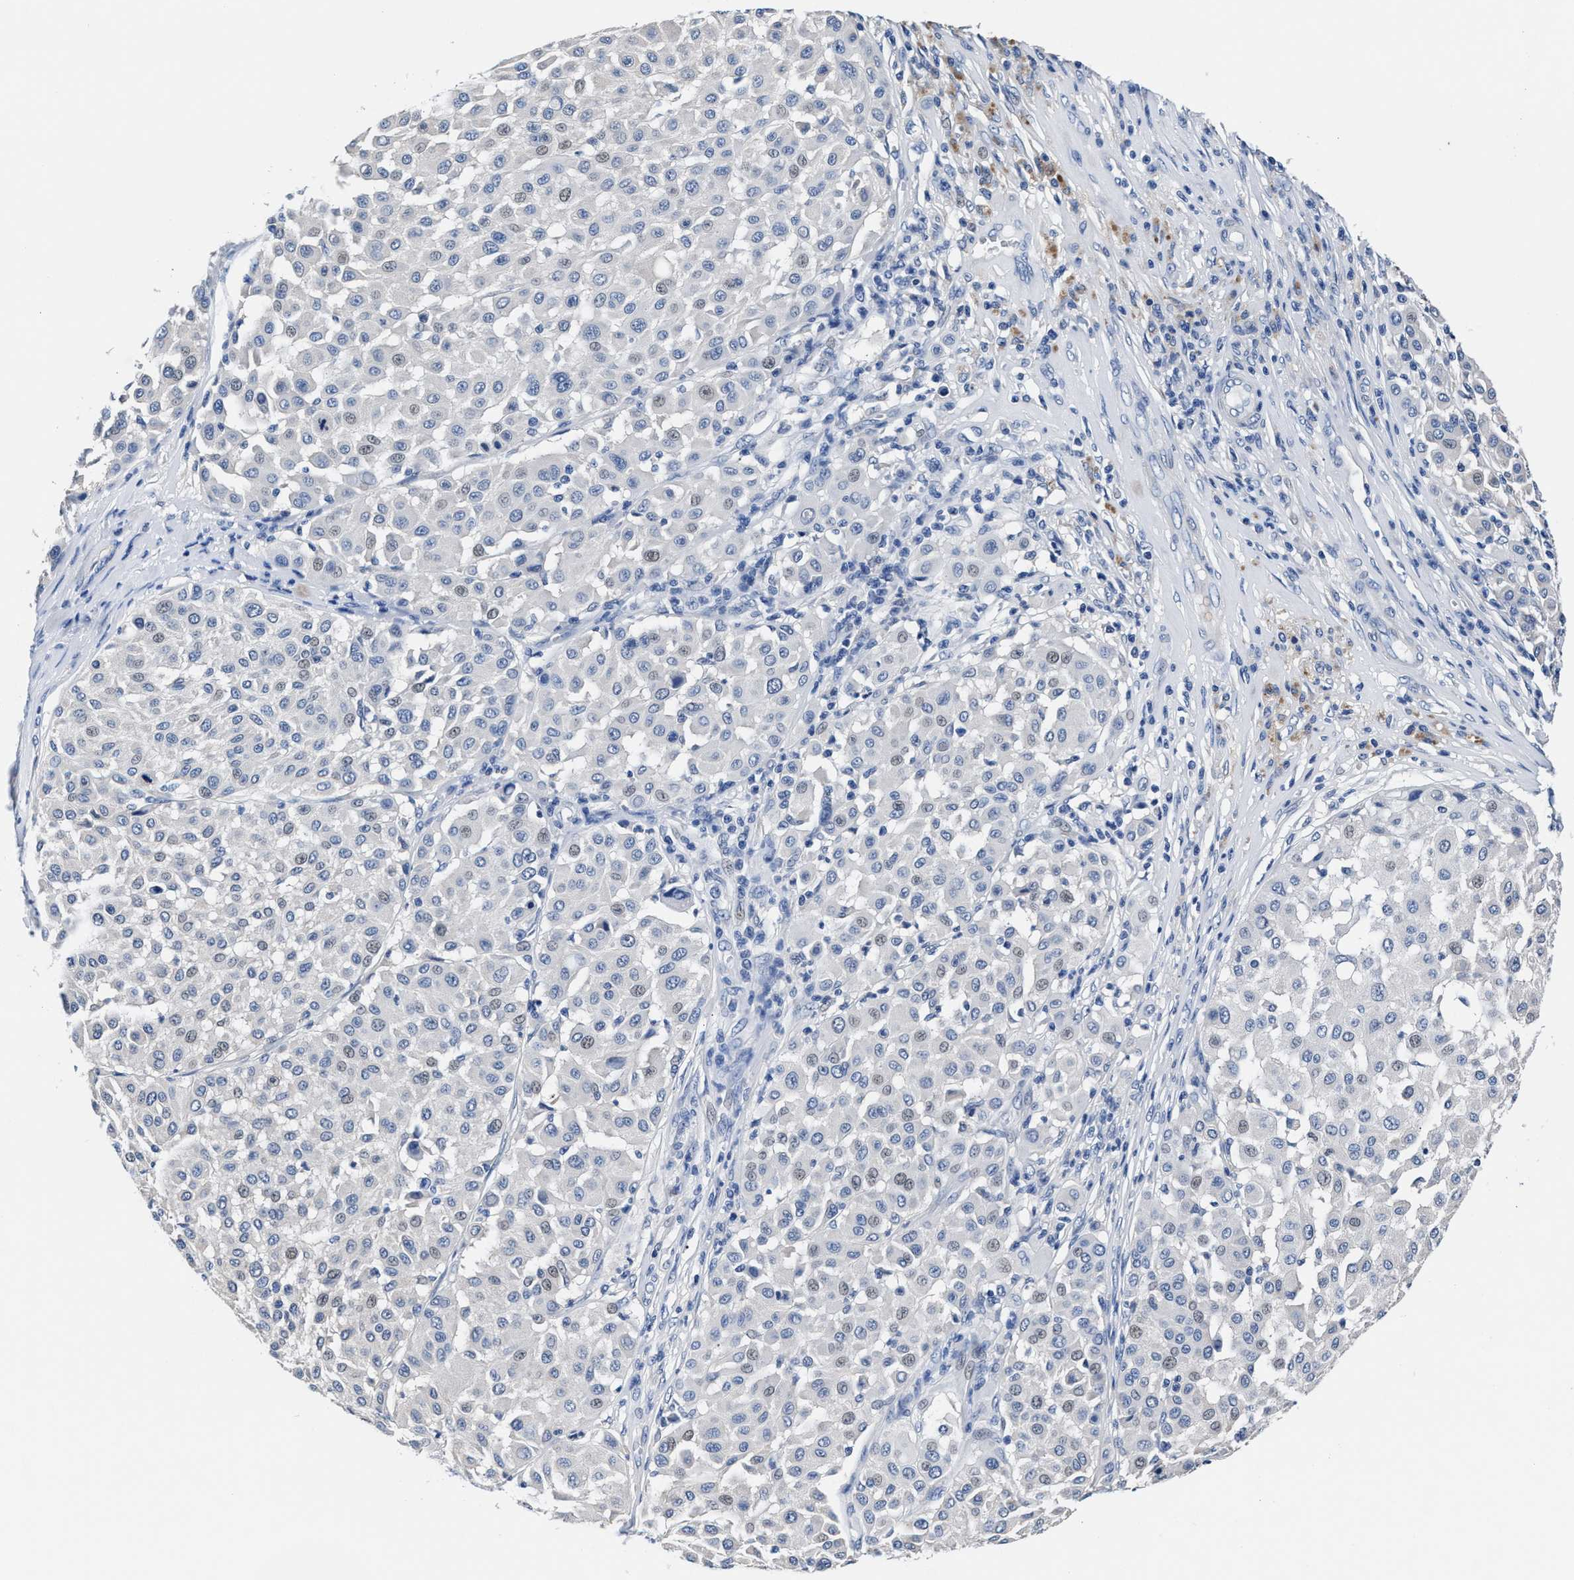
{"staining": {"intensity": "negative", "quantity": "none", "location": "none"}, "tissue": "melanoma", "cell_type": "Tumor cells", "image_type": "cancer", "snomed": [{"axis": "morphology", "description": "Malignant melanoma, Metastatic site"}, {"axis": "topography", "description": "Soft tissue"}], "caption": "DAB immunohistochemical staining of human melanoma displays no significant expression in tumor cells.", "gene": "GSTM1", "patient": {"sex": "male", "age": 41}}